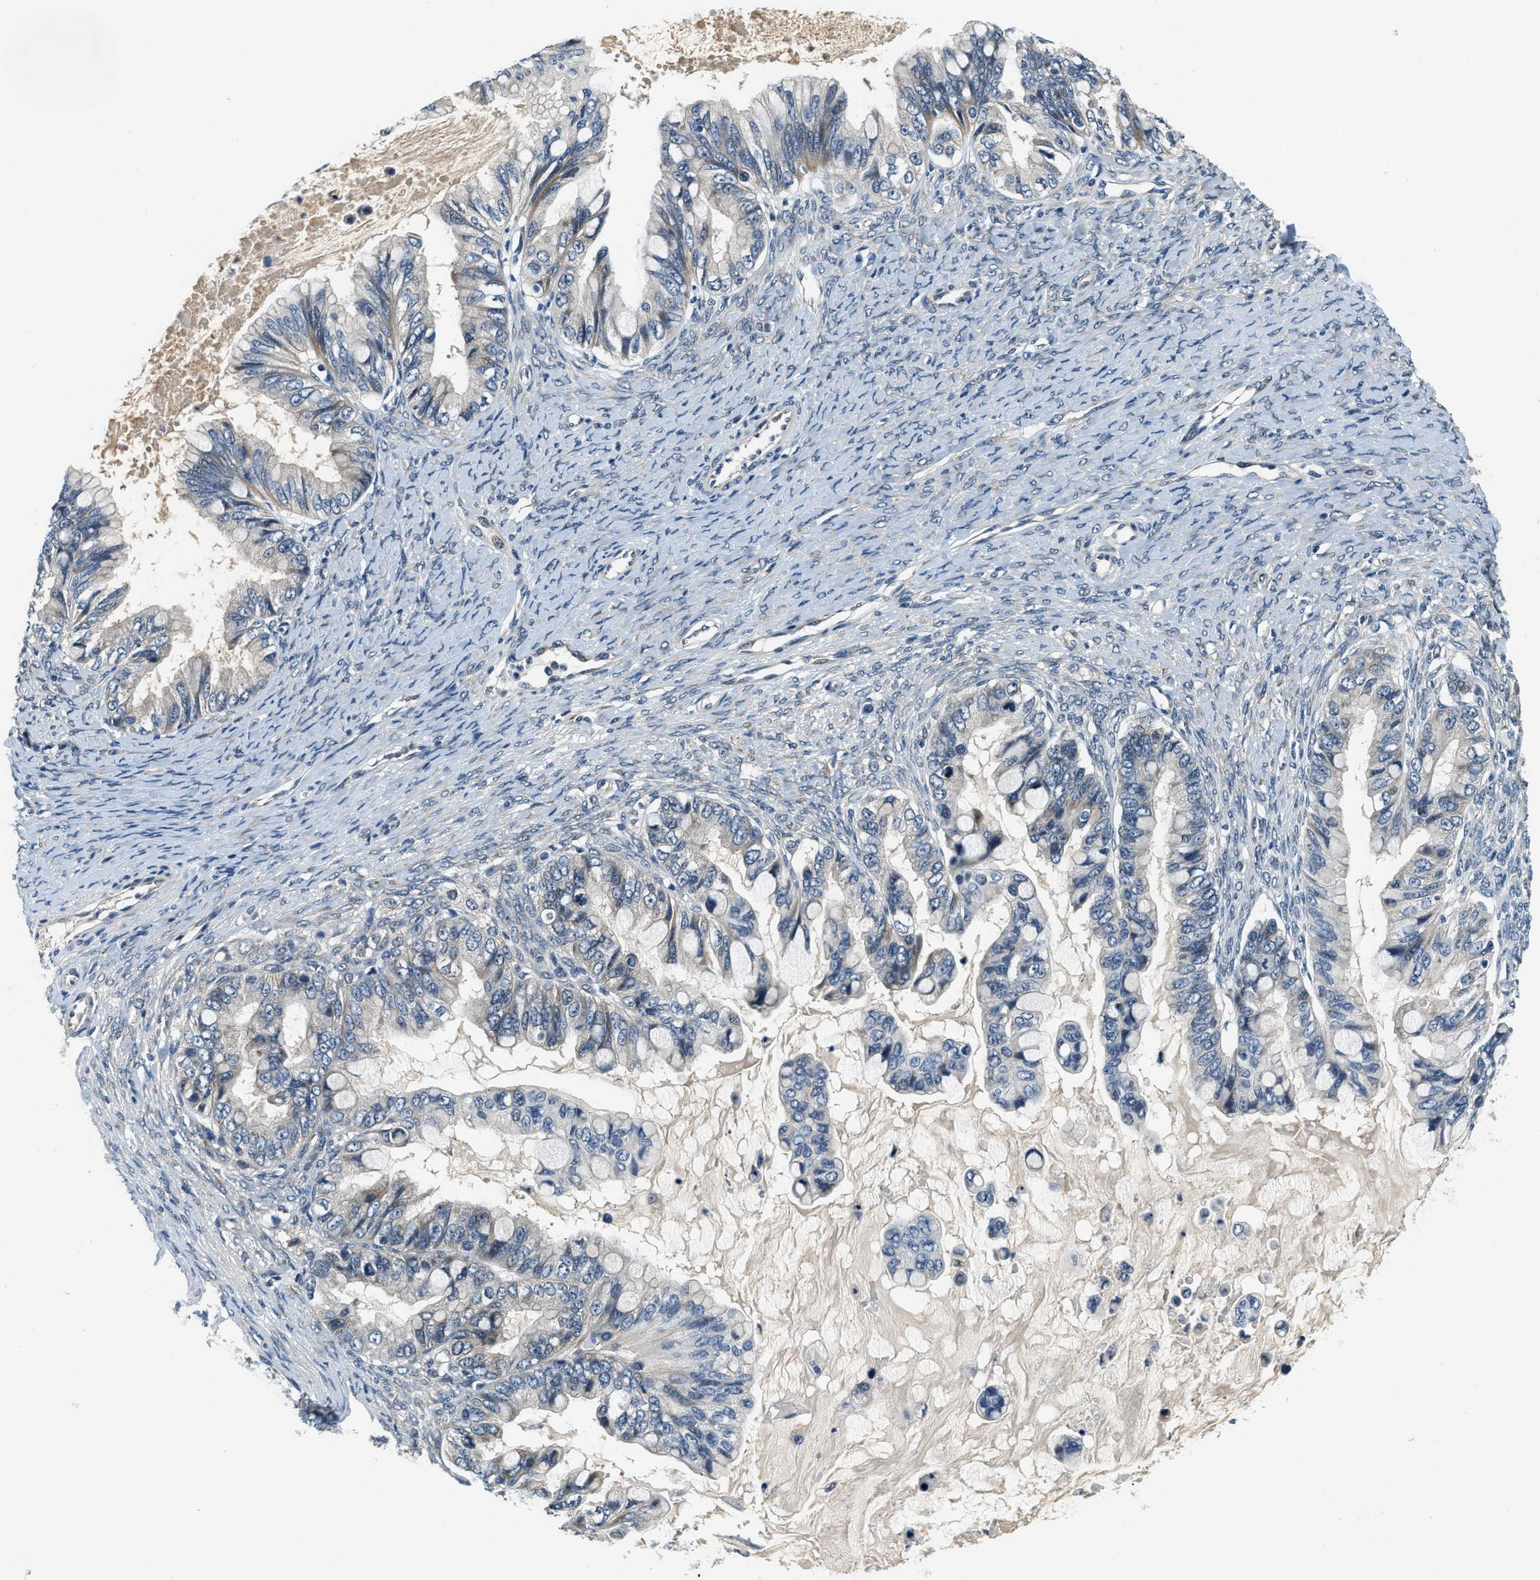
{"staining": {"intensity": "negative", "quantity": "none", "location": "none"}, "tissue": "ovarian cancer", "cell_type": "Tumor cells", "image_type": "cancer", "snomed": [{"axis": "morphology", "description": "Cystadenocarcinoma, mucinous, NOS"}, {"axis": "topography", "description": "Ovary"}], "caption": "Immunohistochemistry image of ovarian mucinous cystadenocarcinoma stained for a protein (brown), which displays no staining in tumor cells.", "gene": "YAE1", "patient": {"sex": "female", "age": 80}}